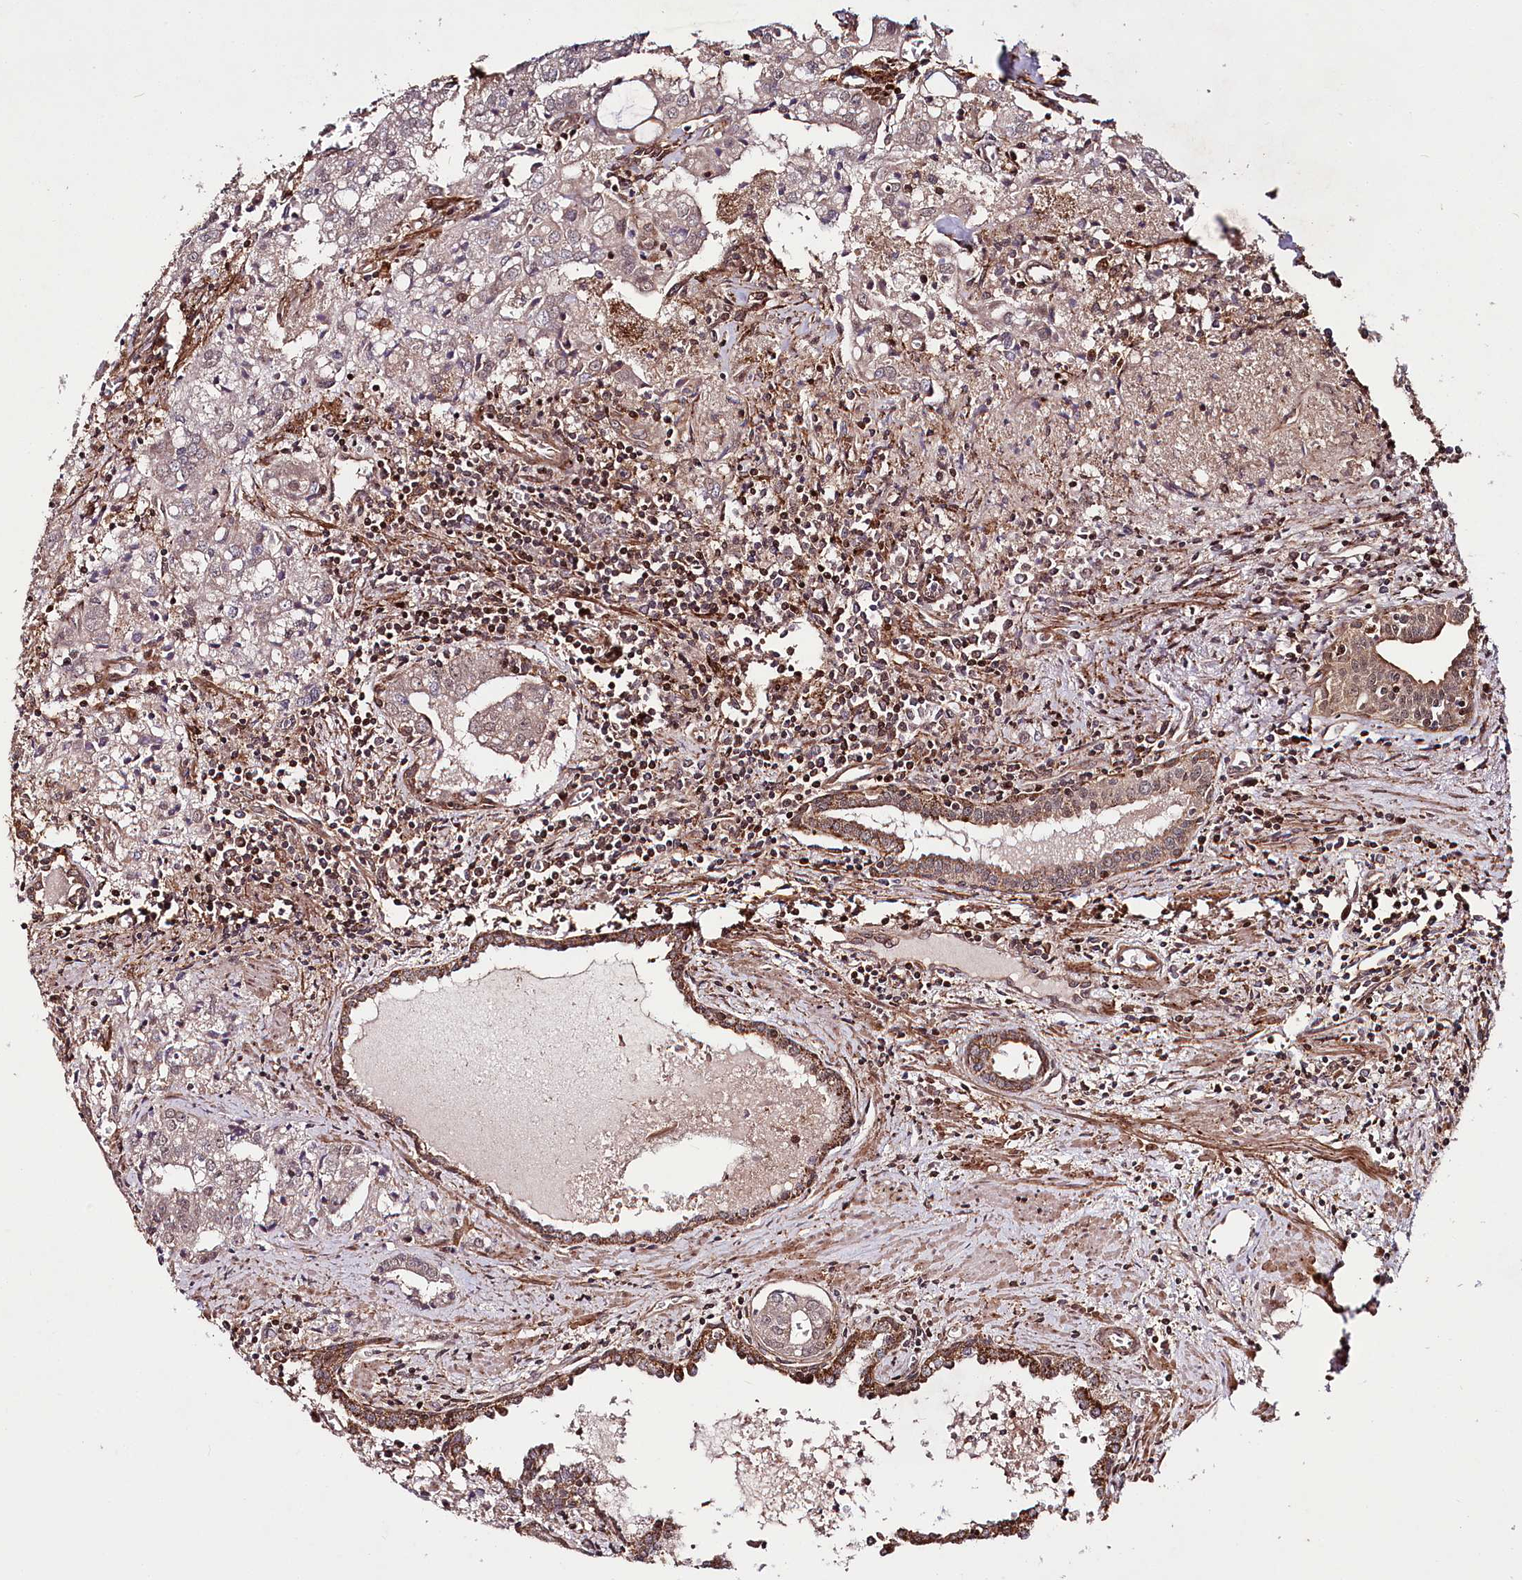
{"staining": {"intensity": "moderate", "quantity": "<25%", "location": "cytoplasmic/membranous"}, "tissue": "prostate cancer", "cell_type": "Tumor cells", "image_type": "cancer", "snomed": [{"axis": "morphology", "description": "Adenocarcinoma, High grade"}, {"axis": "topography", "description": "Prostate"}], "caption": "Immunohistochemical staining of prostate cancer reveals moderate cytoplasmic/membranous protein positivity in approximately <25% of tumor cells. The staining was performed using DAB (3,3'-diaminobenzidine) to visualize the protein expression in brown, while the nuclei were stained in blue with hematoxylin (Magnification: 20x).", "gene": "PHLDB1", "patient": {"sex": "male", "age": 68}}